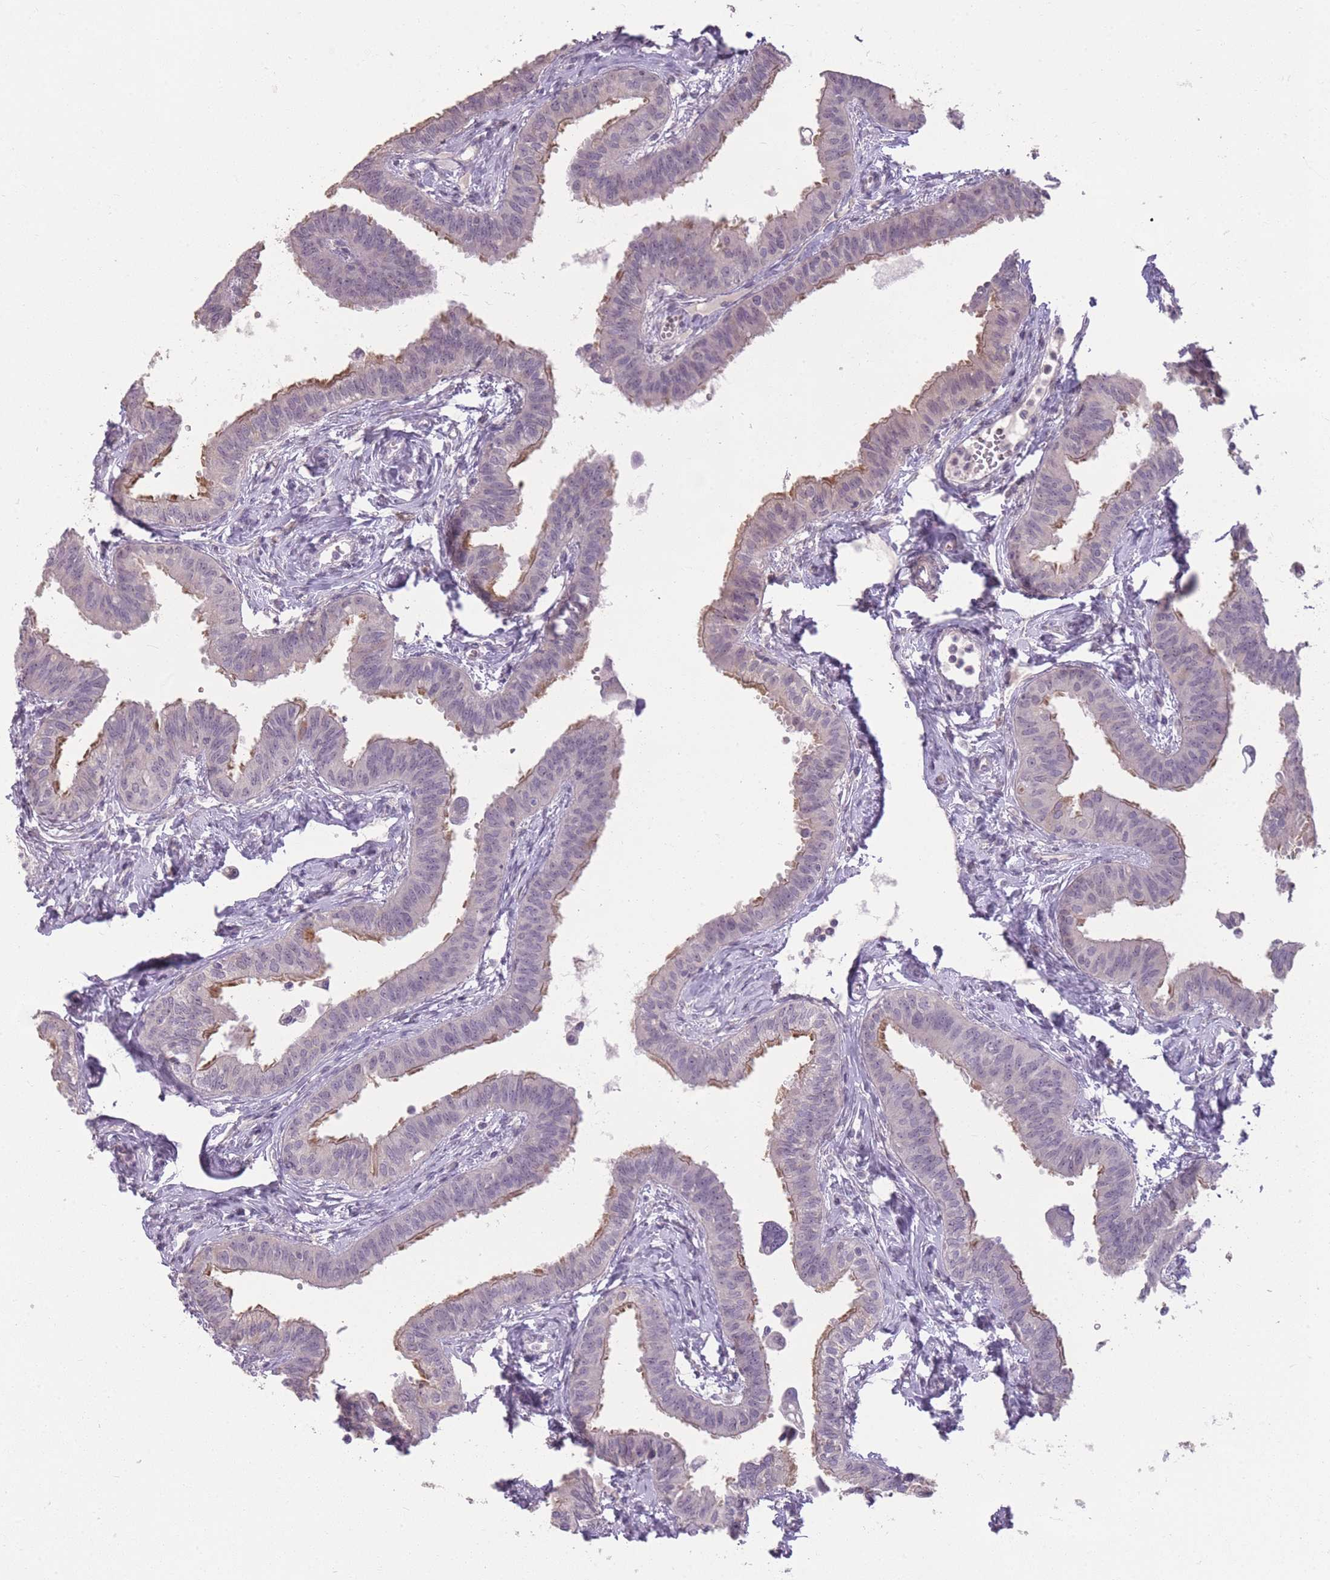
{"staining": {"intensity": "moderate", "quantity": "<25%", "location": "cytoplasmic/membranous"}, "tissue": "fallopian tube", "cell_type": "Glandular cells", "image_type": "normal", "snomed": [{"axis": "morphology", "description": "Normal tissue, NOS"}, {"axis": "morphology", "description": "Carcinoma, NOS"}, {"axis": "topography", "description": "Fallopian tube"}, {"axis": "topography", "description": "Ovary"}], "caption": "Protein positivity by immunohistochemistry (IHC) displays moderate cytoplasmic/membranous positivity in about <25% of glandular cells in unremarkable fallopian tube. (DAB (3,3'-diaminobenzidine) = brown stain, brightfield microscopy at high magnification).", "gene": "ZBTB24", "patient": {"sex": "female", "age": 59}}